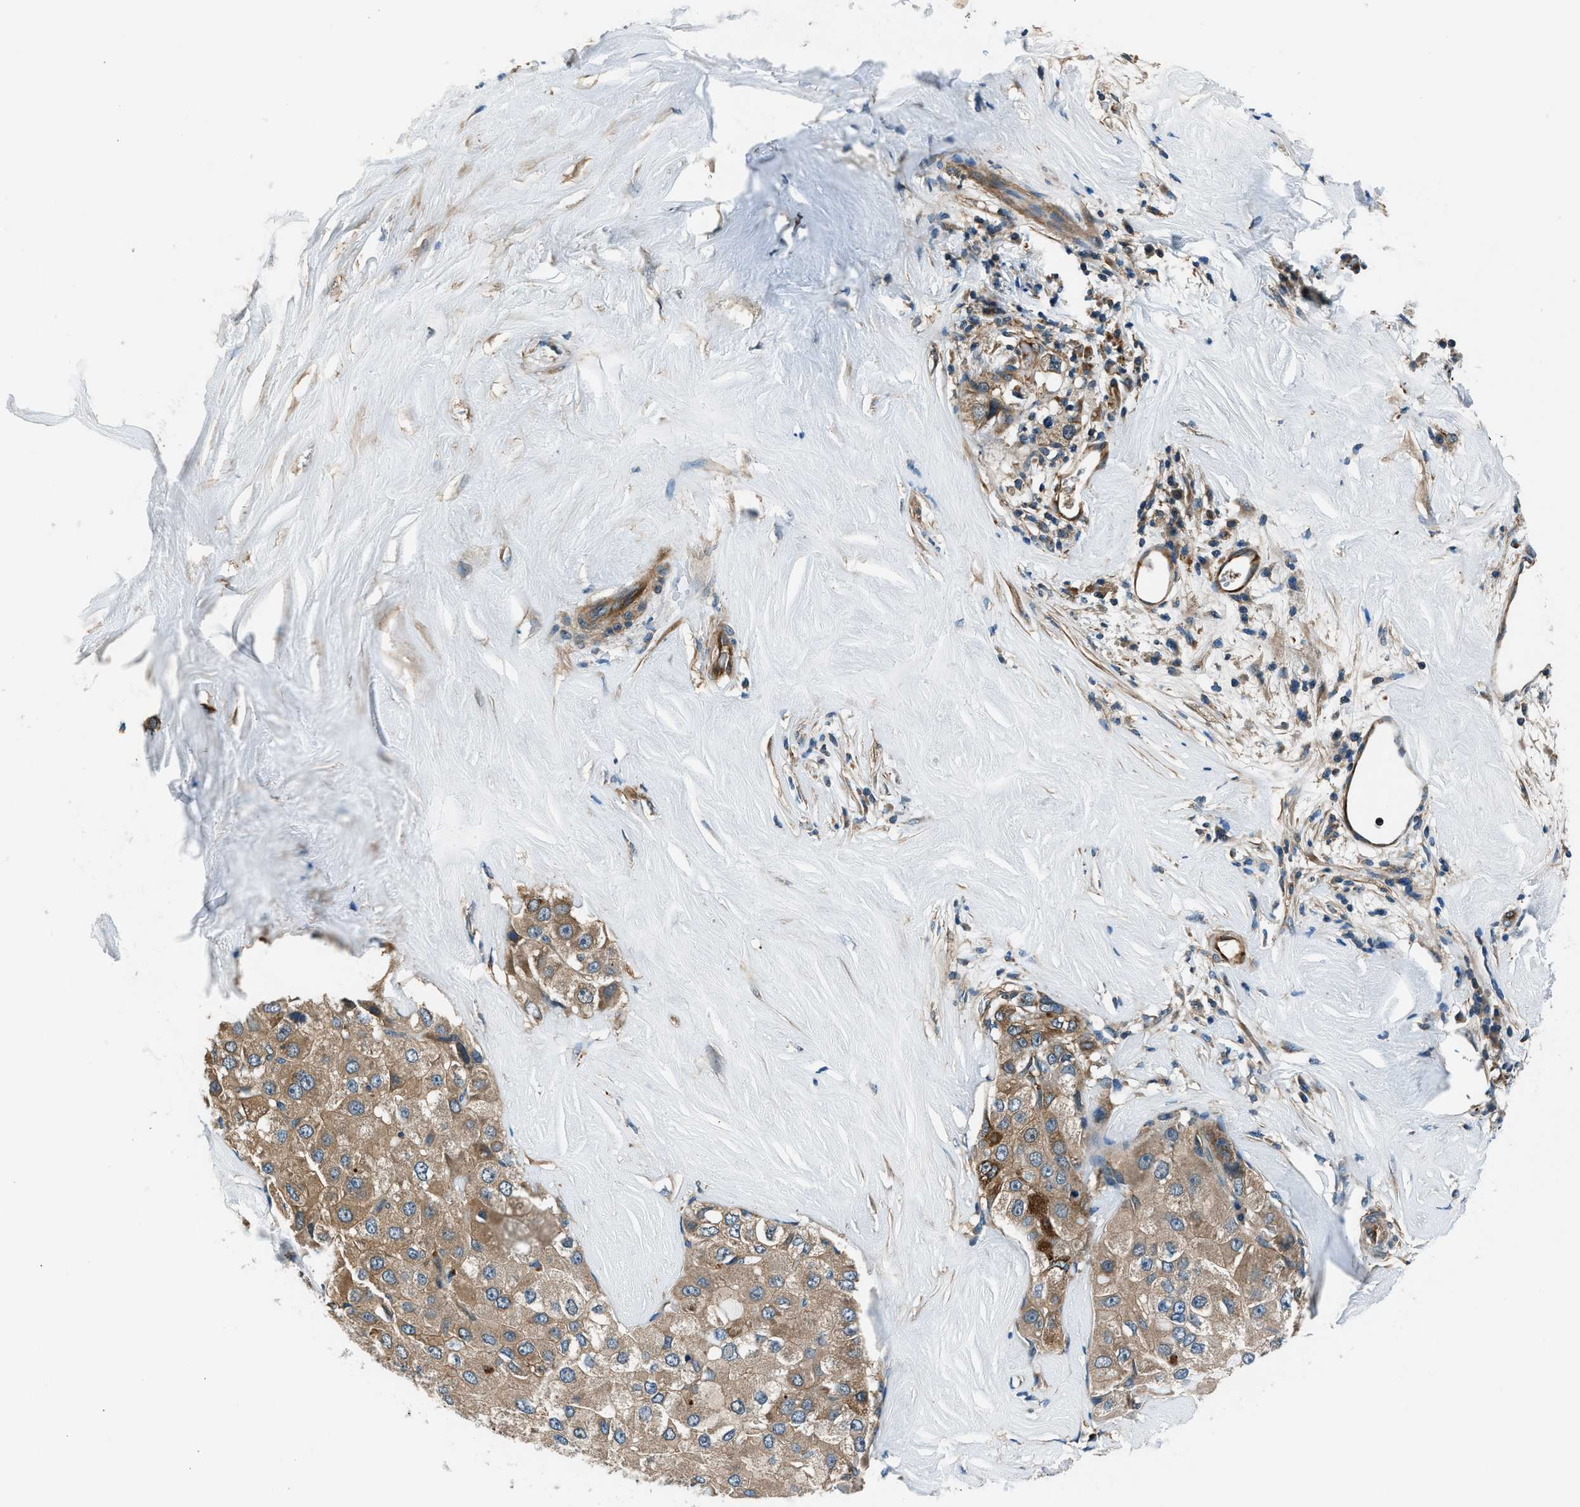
{"staining": {"intensity": "moderate", "quantity": ">75%", "location": "cytoplasmic/membranous"}, "tissue": "liver cancer", "cell_type": "Tumor cells", "image_type": "cancer", "snomed": [{"axis": "morphology", "description": "Carcinoma, Hepatocellular, NOS"}, {"axis": "topography", "description": "Liver"}], "caption": "Human liver hepatocellular carcinoma stained with a protein marker displays moderate staining in tumor cells.", "gene": "SLC19A2", "patient": {"sex": "male", "age": 80}}